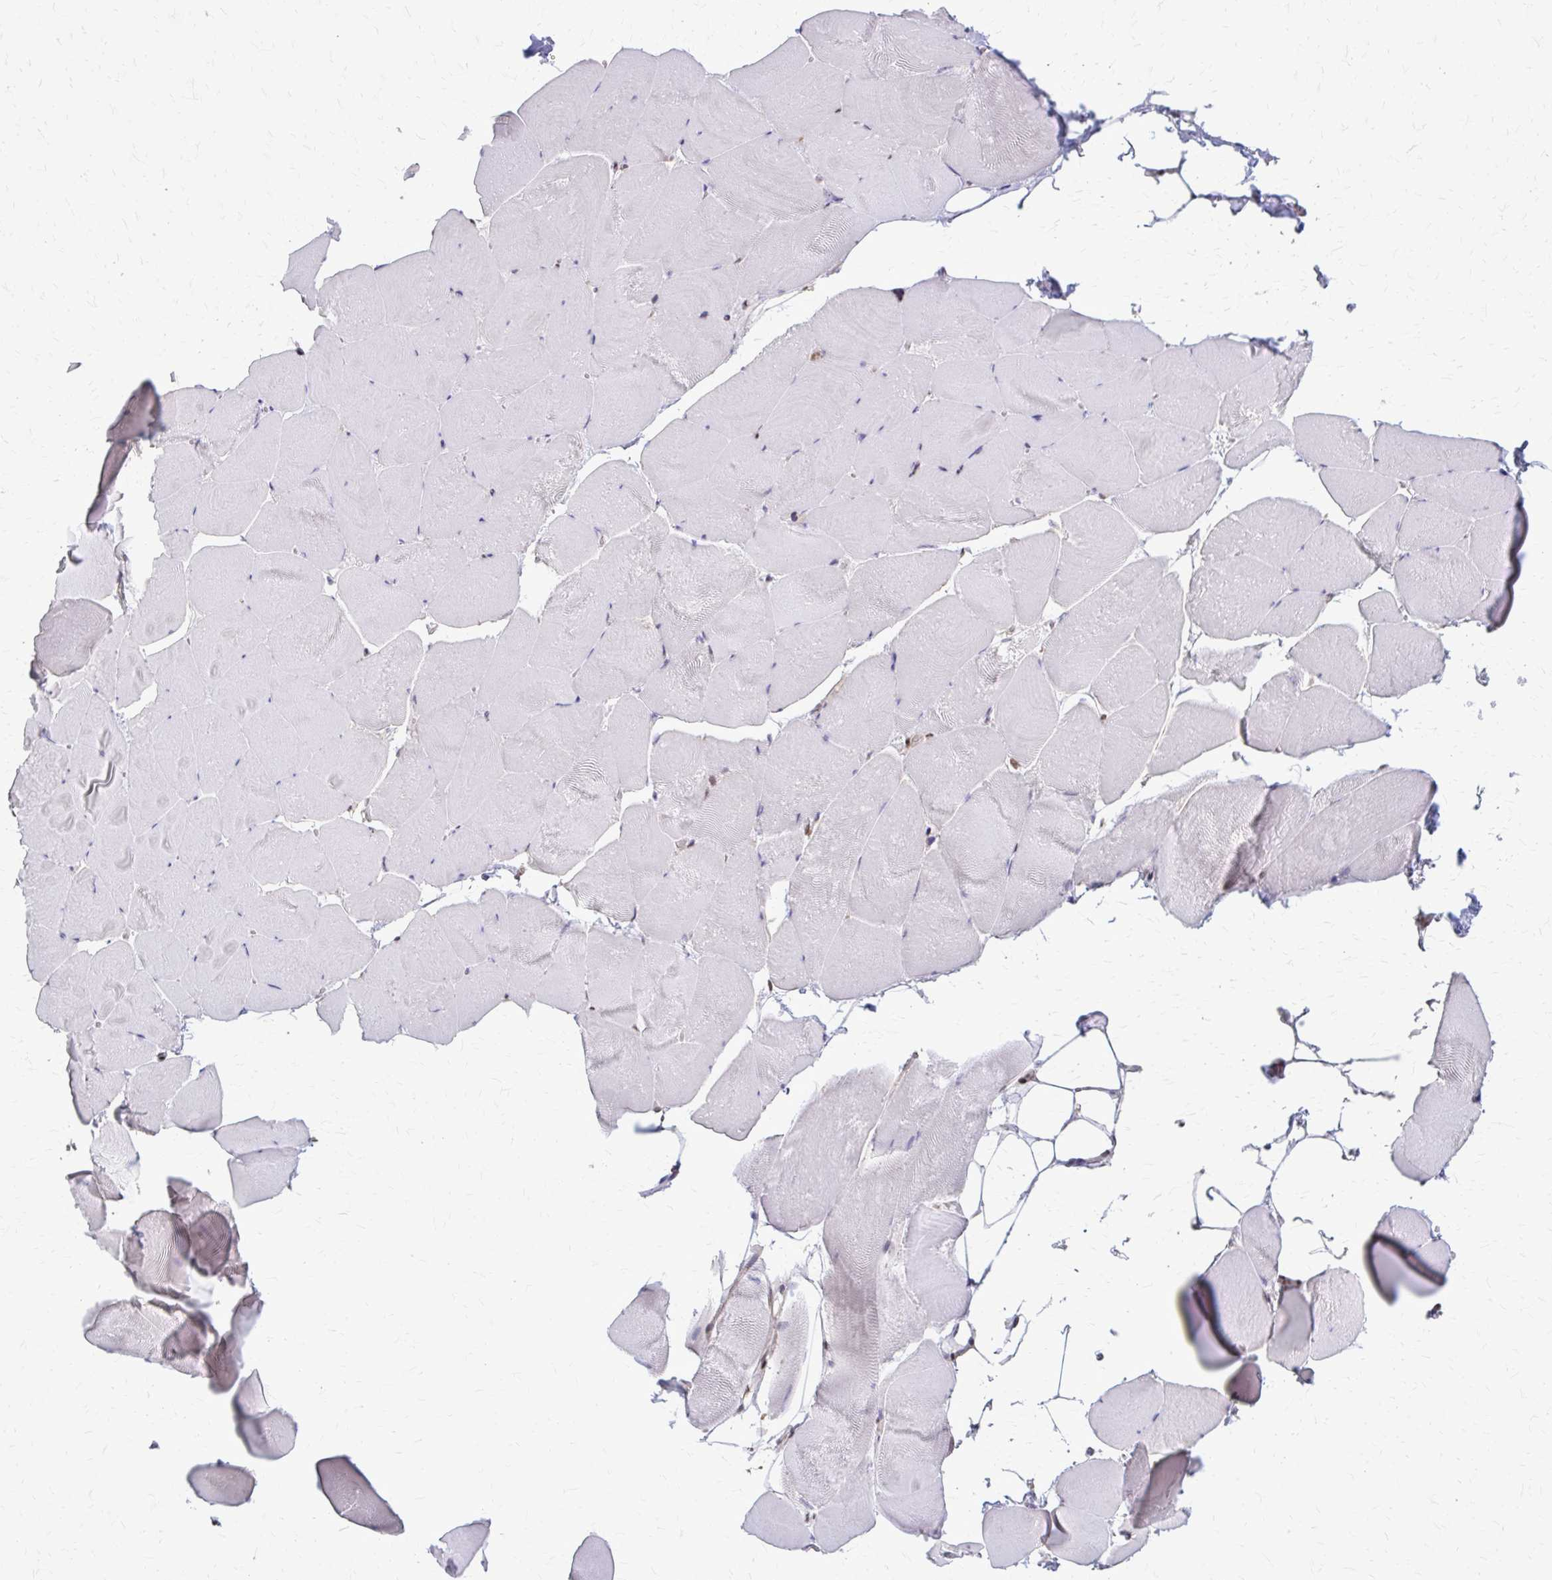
{"staining": {"intensity": "moderate", "quantity": "25%-75%", "location": "cytoplasmic/membranous,nuclear"}, "tissue": "skeletal muscle", "cell_type": "Myocytes", "image_type": "normal", "snomed": [{"axis": "morphology", "description": "Normal tissue, NOS"}, {"axis": "topography", "description": "Skeletal muscle"}], "caption": "The image reveals immunohistochemical staining of benign skeletal muscle. There is moderate cytoplasmic/membranous,nuclear expression is present in about 25%-75% of myocytes. (DAB (3,3'-diaminobenzidine) IHC, brown staining for protein, blue staining for nuclei).", "gene": "TTF1", "patient": {"sex": "female", "age": 64}}